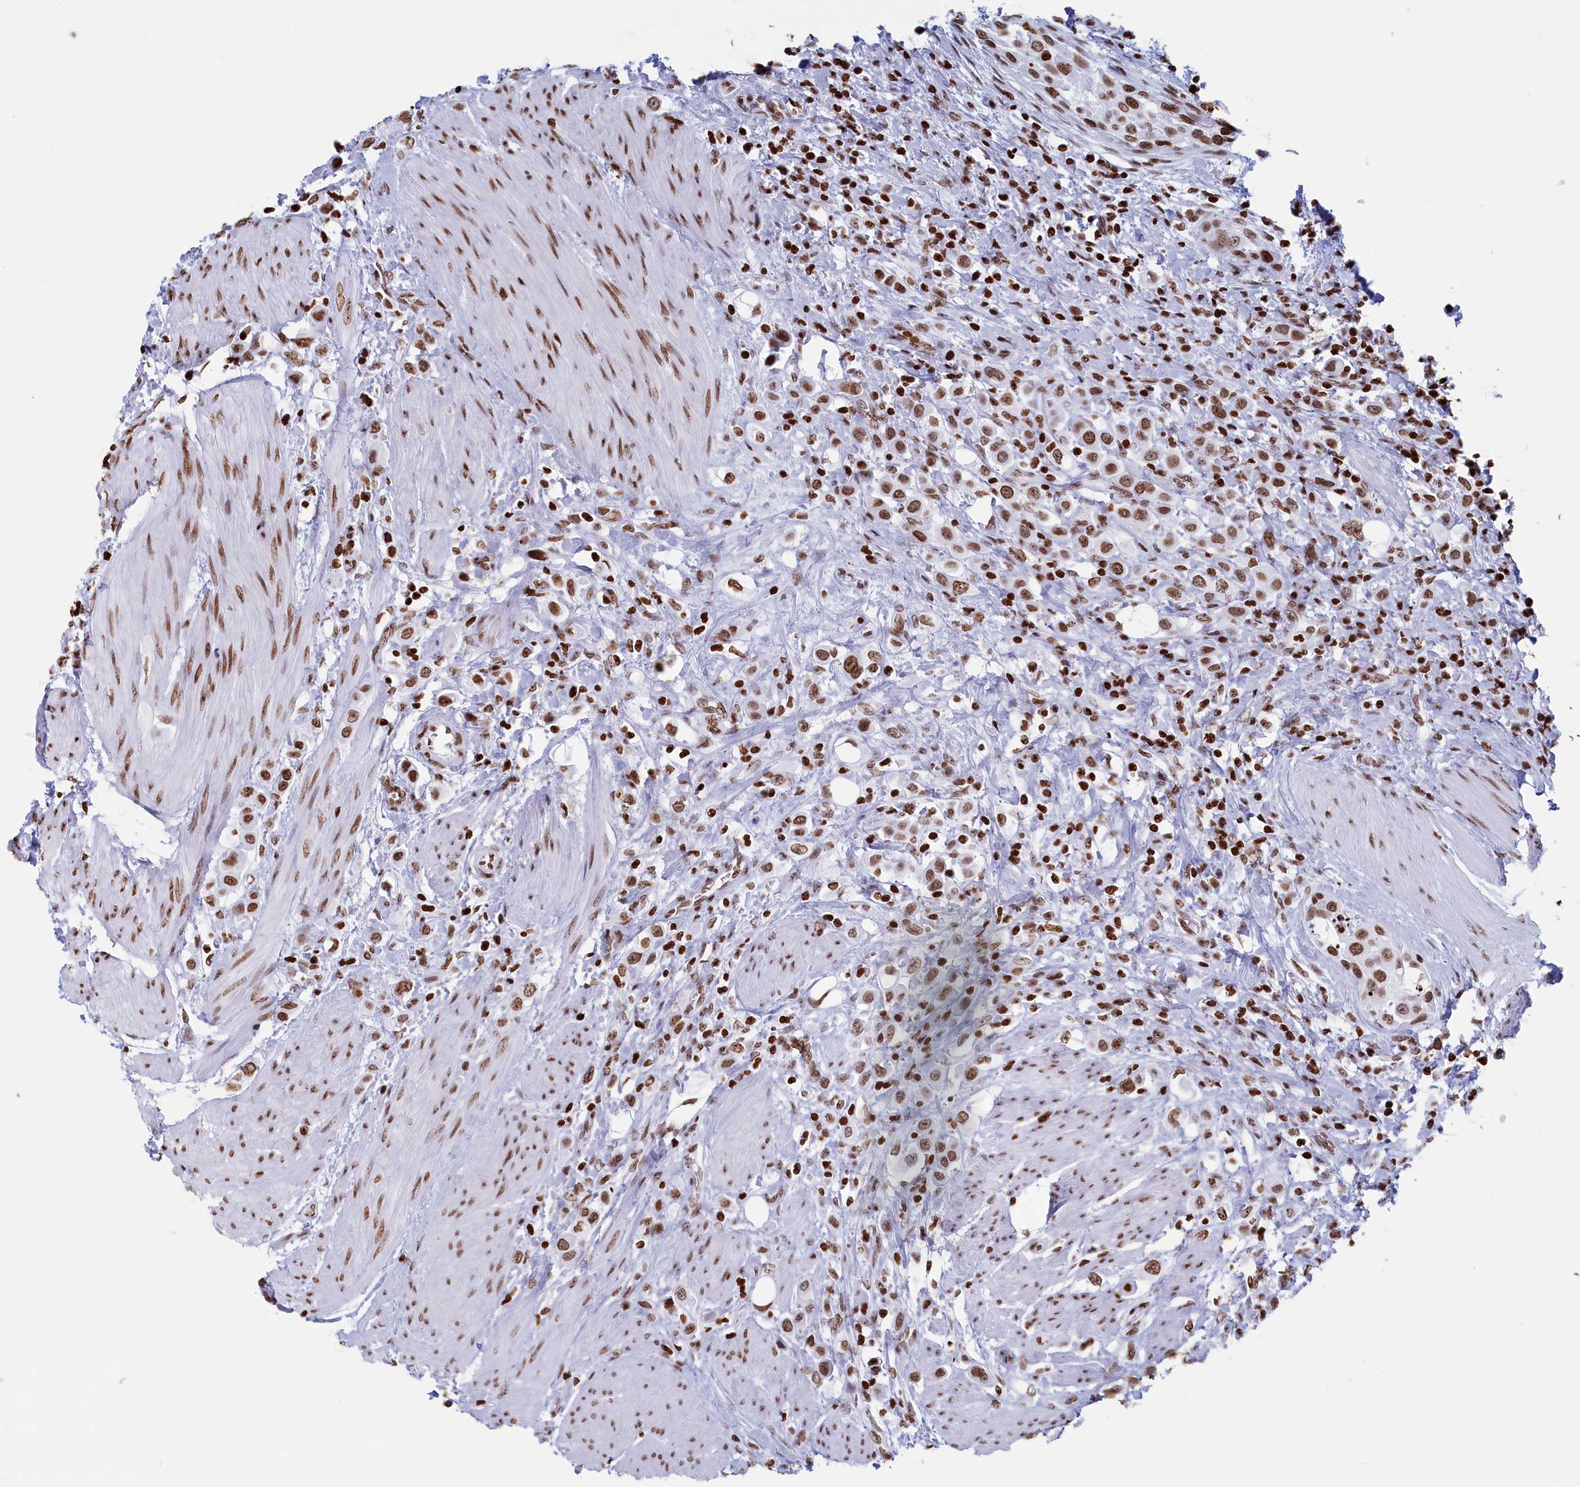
{"staining": {"intensity": "moderate", "quantity": ">75%", "location": "nuclear"}, "tissue": "urothelial cancer", "cell_type": "Tumor cells", "image_type": "cancer", "snomed": [{"axis": "morphology", "description": "Urothelial carcinoma, High grade"}, {"axis": "topography", "description": "Urinary bladder"}], "caption": "Moderate nuclear staining for a protein is seen in approximately >75% of tumor cells of high-grade urothelial carcinoma using IHC.", "gene": "APOBEC3A", "patient": {"sex": "male", "age": 50}}